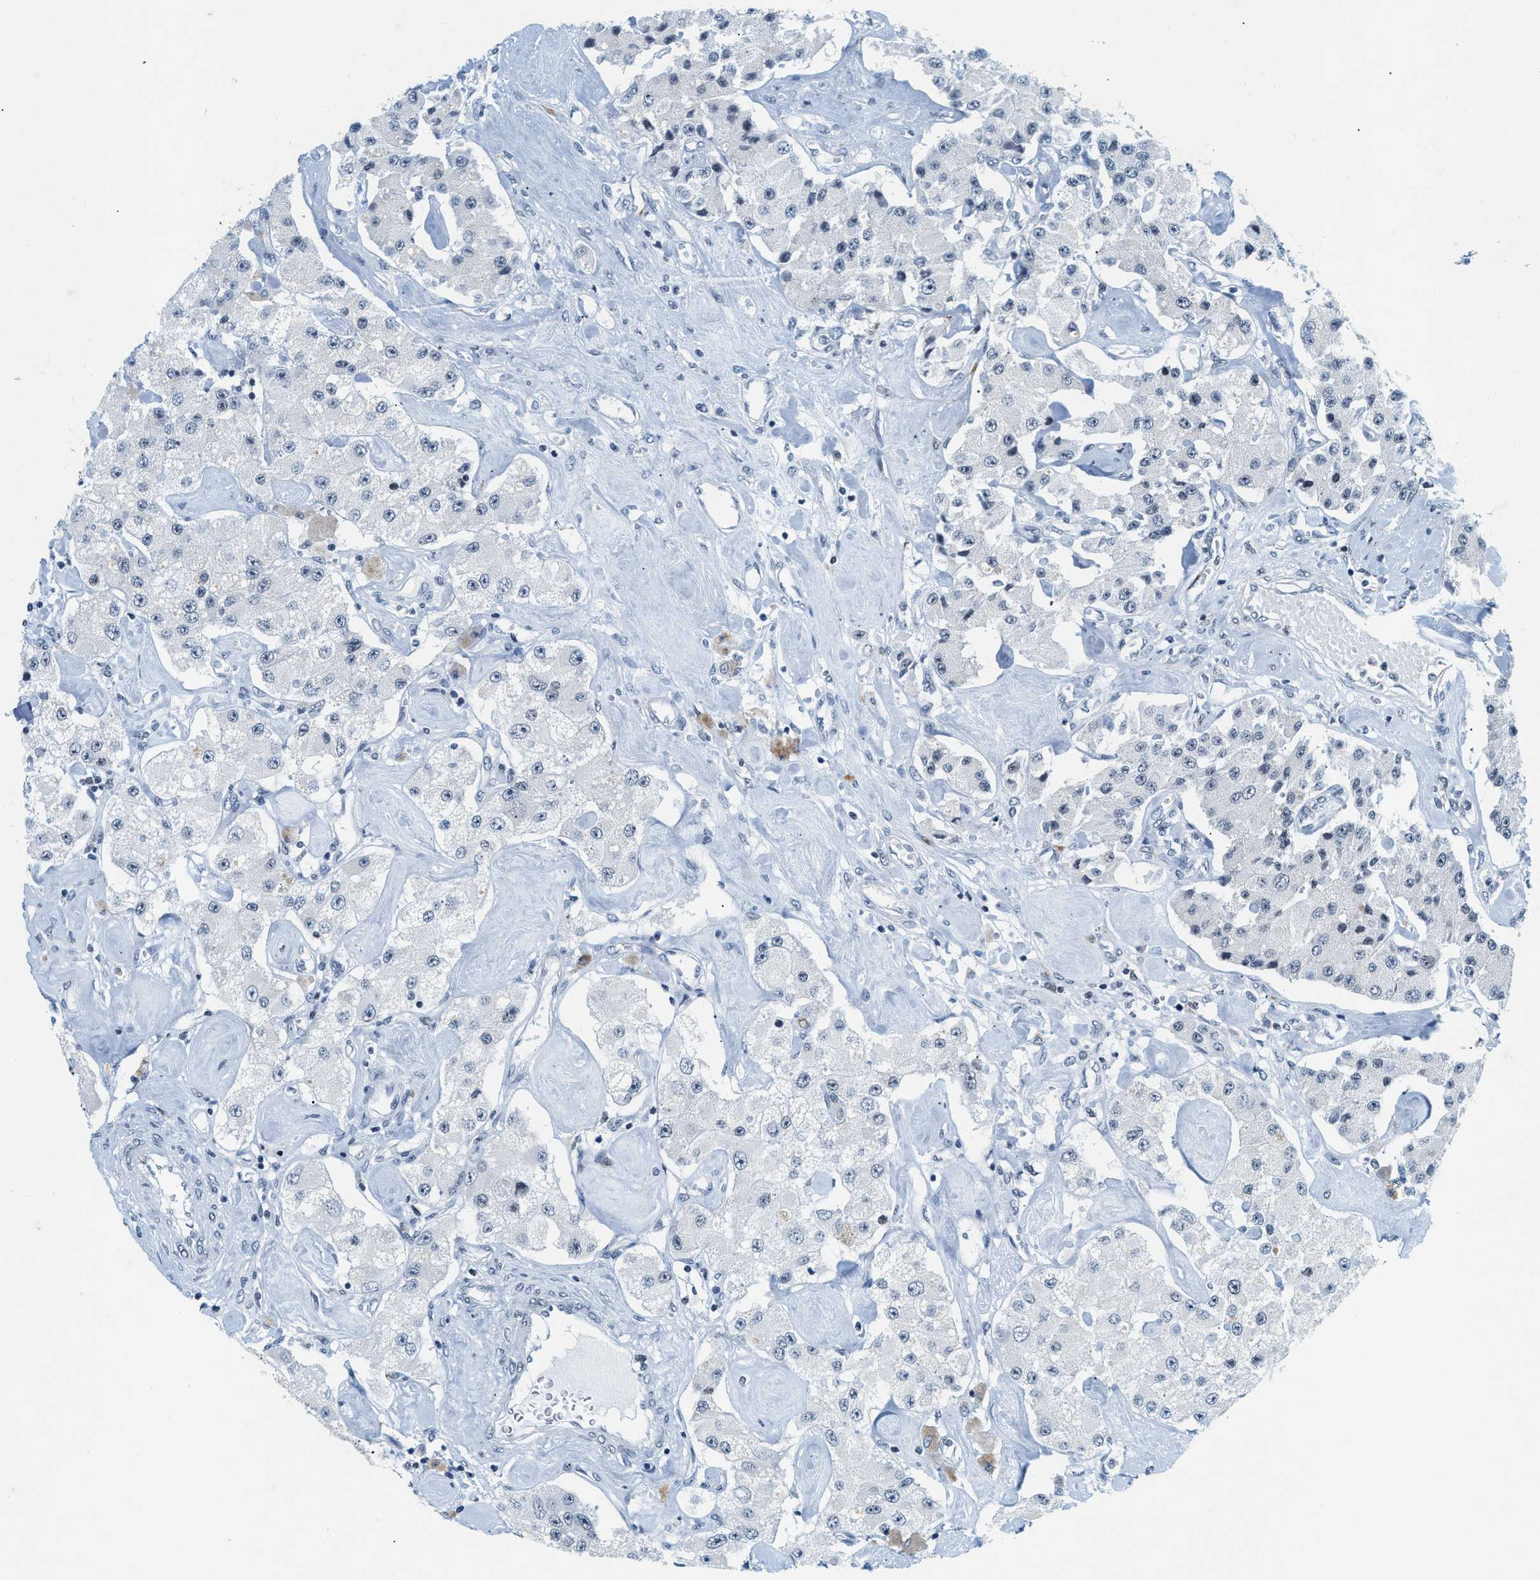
{"staining": {"intensity": "negative", "quantity": "none", "location": "none"}, "tissue": "carcinoid", "cell_type": "Tumor cells", "image_type": "cancer", "snomed": [{"axis": "morphology", "description": "Carcinoid, malignant, NOS"}, {"axis": "topography", "description": "Pancreas"}], "caption": "This is an immunohistochemistry histopathology image of human carcinoid. There is no positivity in tumor cells.", "gene": "UVRAG", "patient": {"sex": "male", "age": 41}}